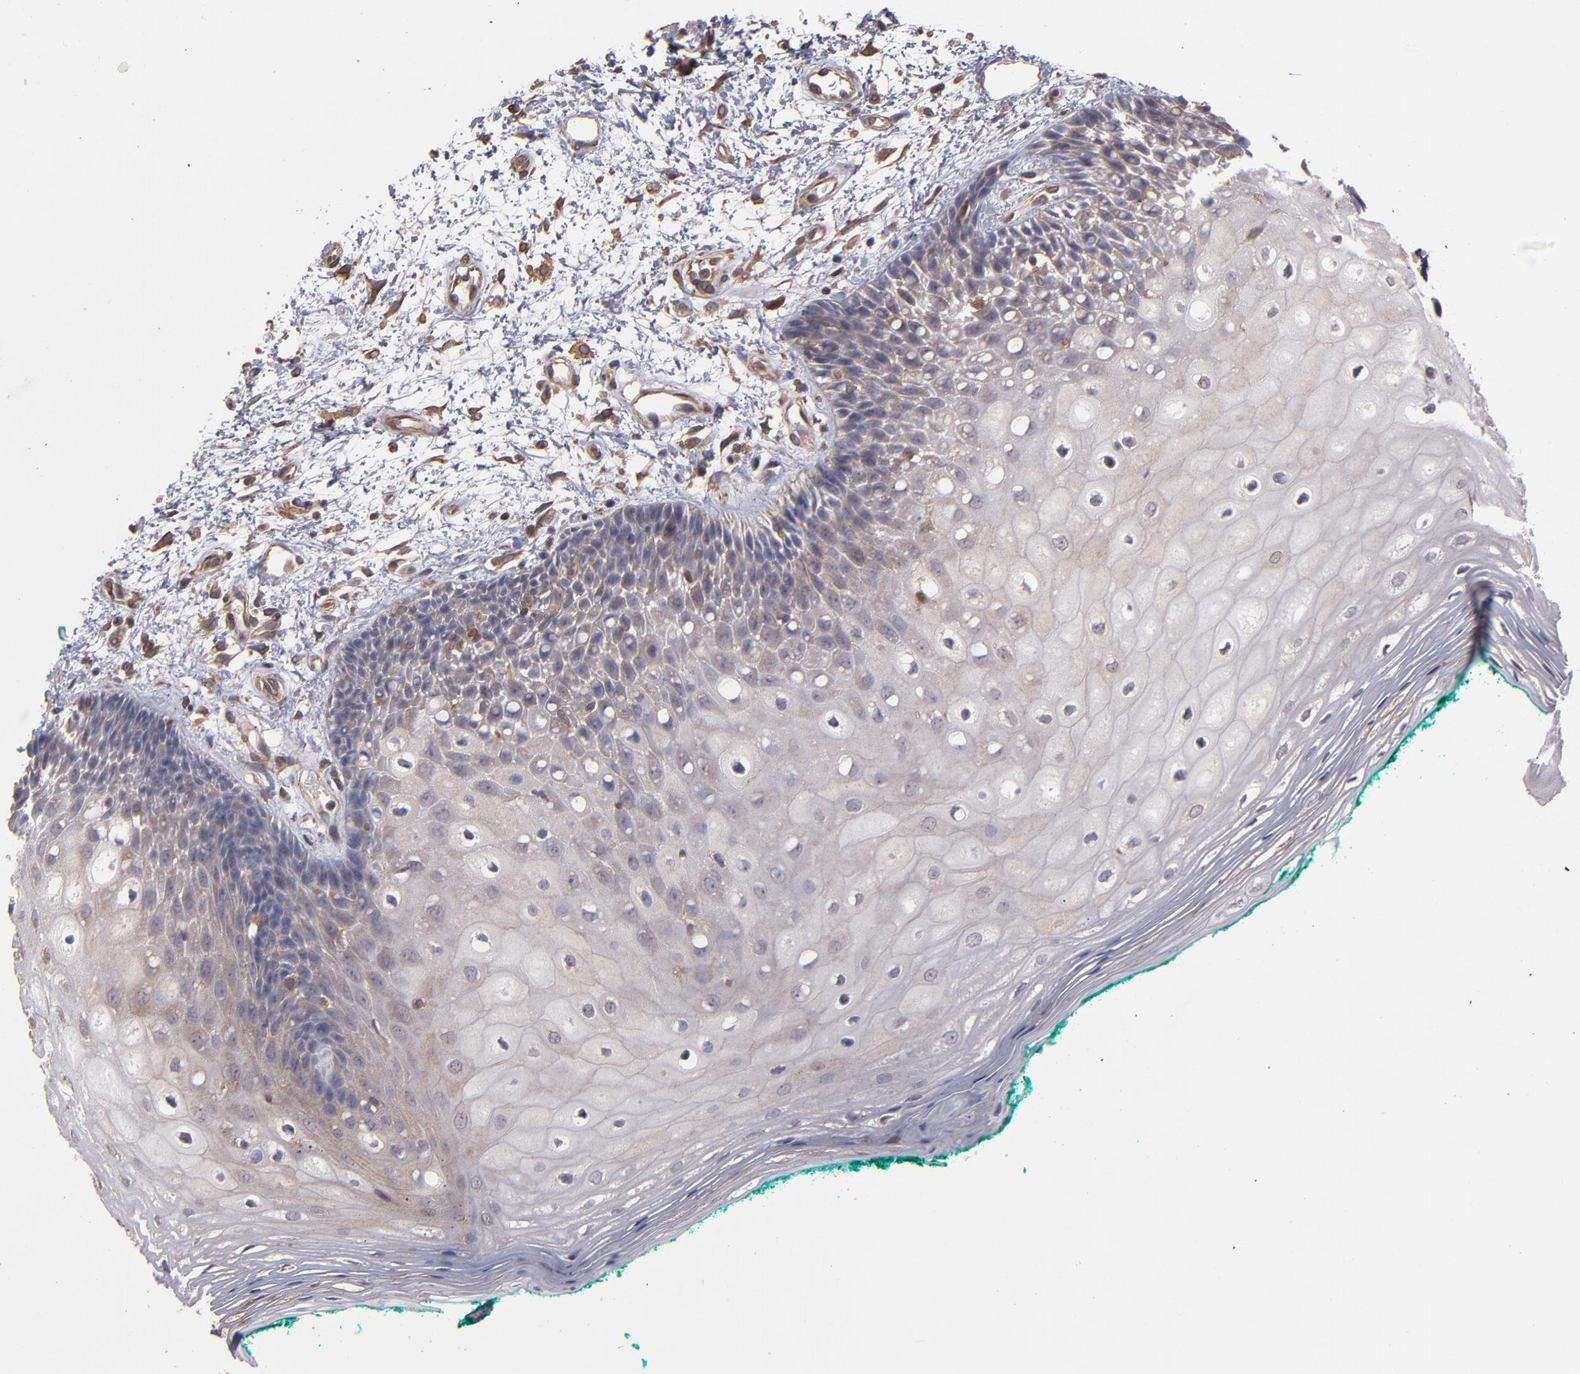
{"staining": {"intensity": "weak", "quantity": "25%-75%", "location": "cytoplasmic/membranous"}, "tissue": "oral mucosa", "cell_type": "Squamous epithelial cells", "image_type": "normal", "snomed": [{"axis": "morphology", "description": "Normal tissue, NOS"}, {"axis": "morphology", "description": "Squamous cell carcinoma, NOS"}, {"axis": "topography", "description": "Skeletal muscle"}, {"axis": "topography", "description": "Oral tissue"}, {"axis": "topography", "description": "Head-Neck"}], "caption": "Human oral mucosa stained with a protein marker shows weak staining in squamous epithelial cells.", "gene": "NDRG2", "patient": {"sex": "female", "age": 84}}